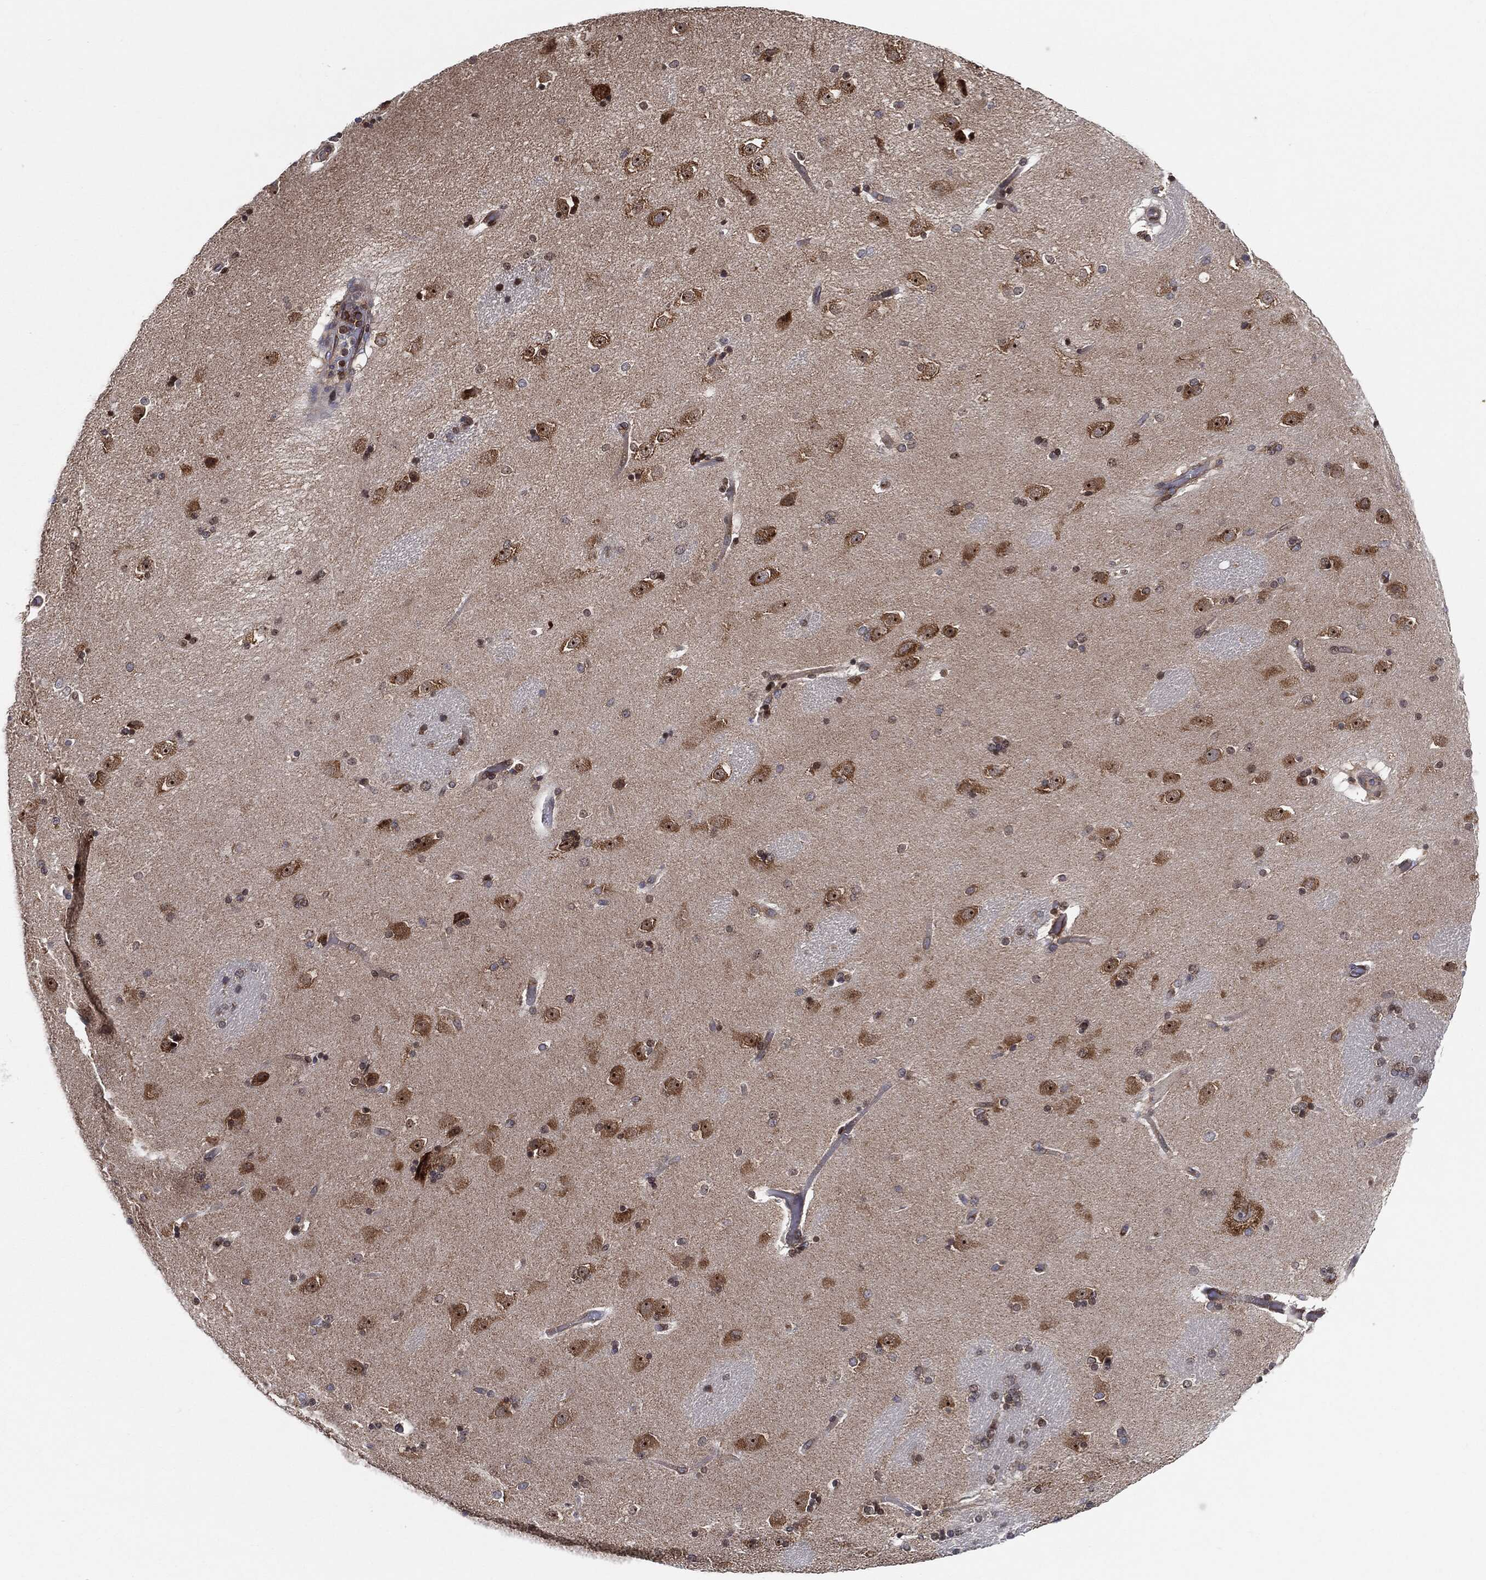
{"staining": {"intensity": "moderate", "quantity": "<25%", "location": "cytoplasmic/membranous"}, "tissue": "caudate", "cell_type": "Glial cells", "image_type": "normal", "snomed": [{"axis": "morphology", "description": "Normal tissue, NOS"}, {"axis": "topography", "description": "Lateral ventricle wall"}], "caption": "This photomicrograph shows IHC staining of unremarkable human caudate, with low moderate cytoplasmic/membranous positivity in approximately <25% of glial cells.", "gene": "EIF2S2", "patient": {"sex": "male", "age": 51}}